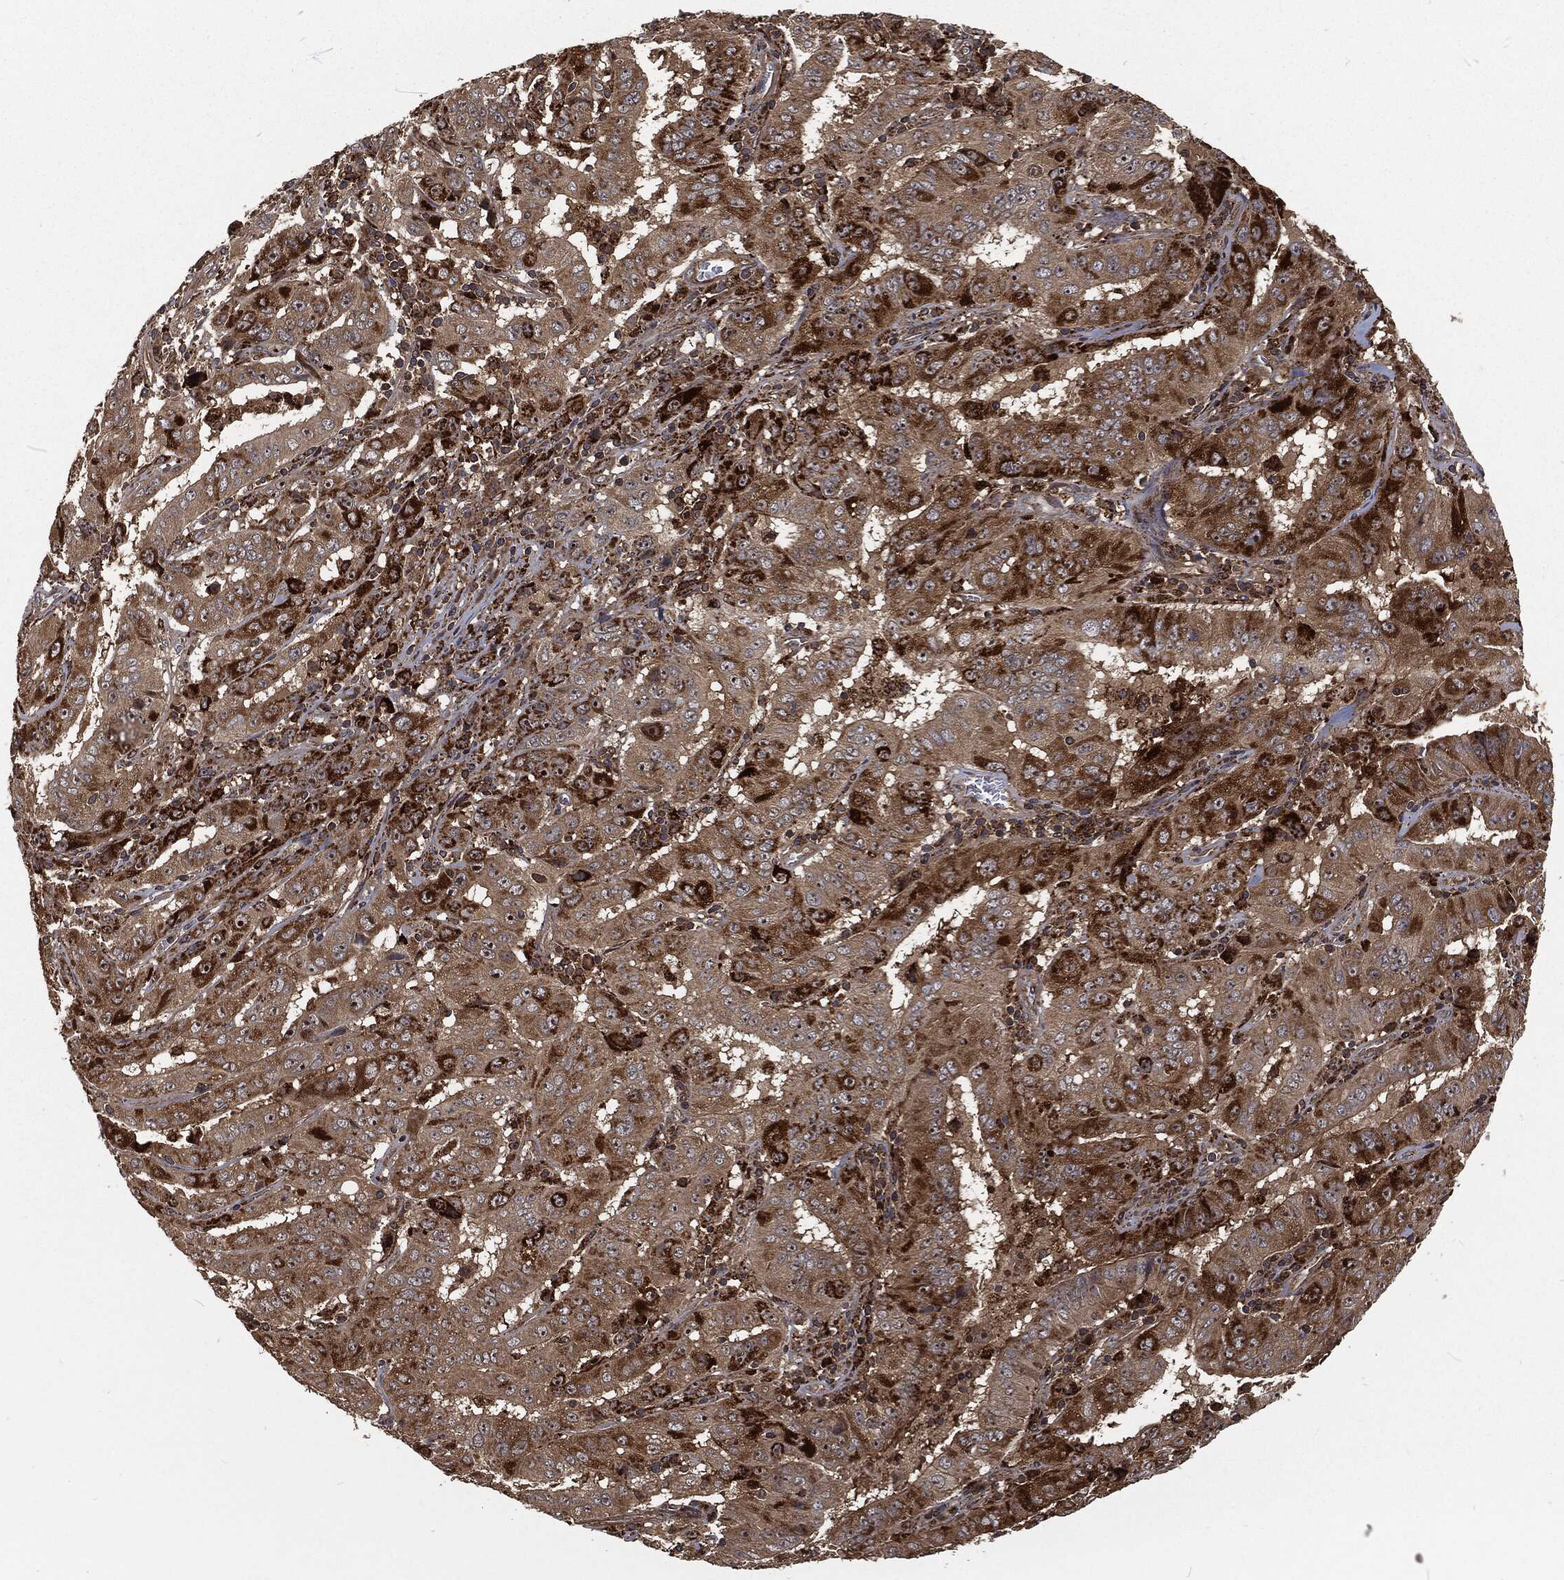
{"staining": {"intensity": "strong", "quantity": "25%-75%", "location": "cytoplasmic/membranous"}, "tissue": "pancreatic cancer", "cell_type": "Tumor cells", "image_type": "cancer", "snomed": [{"axis": "morphology", "description": "Adenocarcinoma, NOS"}, {"axis": "topography", "description": "Pancreas"}], "caption": "A high amount of strong cytoplasmic/membranous staining is identified in about 25%-75% of tumor cells in pancreatic cancer tissue.", "gene": "RFTN1", "patient": {"sex": "male", "age": 63}}